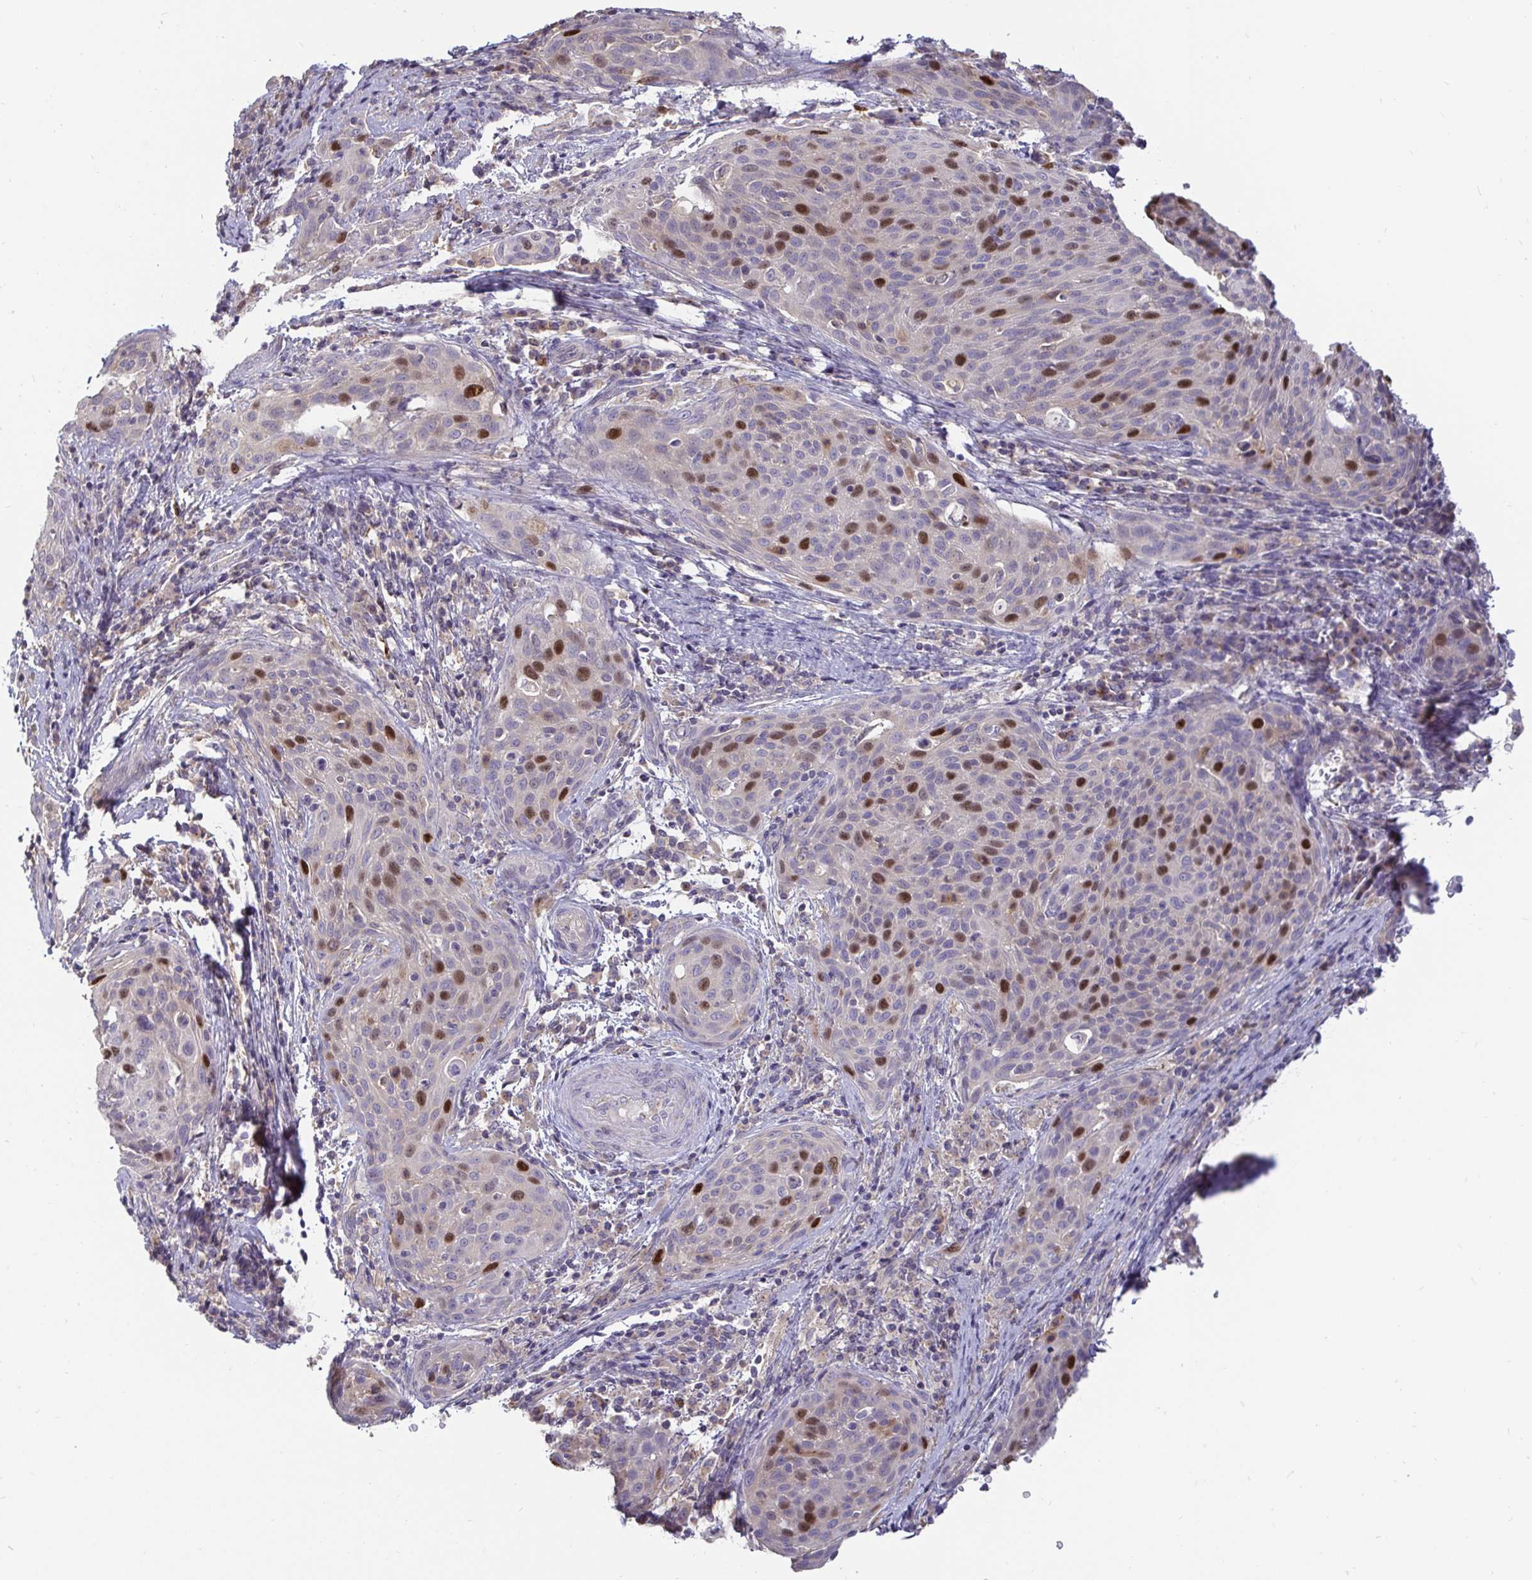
{"staining": {"intensity": "strong", "quantity": "<25%", "location": "nuclear"}, "tissue": "cervical cancer", "cell_type": "Tumor cells", "image_type": "cancer", "snomed": [{"axis": "morphology", "description": "Squamous cell carcinoma, NOS"}, {"axis": "topography", "description": "Cervix"}], "caption": "Immunohistochemistry (DAB) staining of cervical cancer (squamous cell carcinoma) exhibits strong nuclear protein expression in approximately <25% of tumor cells.", "gene": "ANLN", "patient": {"sex": "female", "age": 31}}